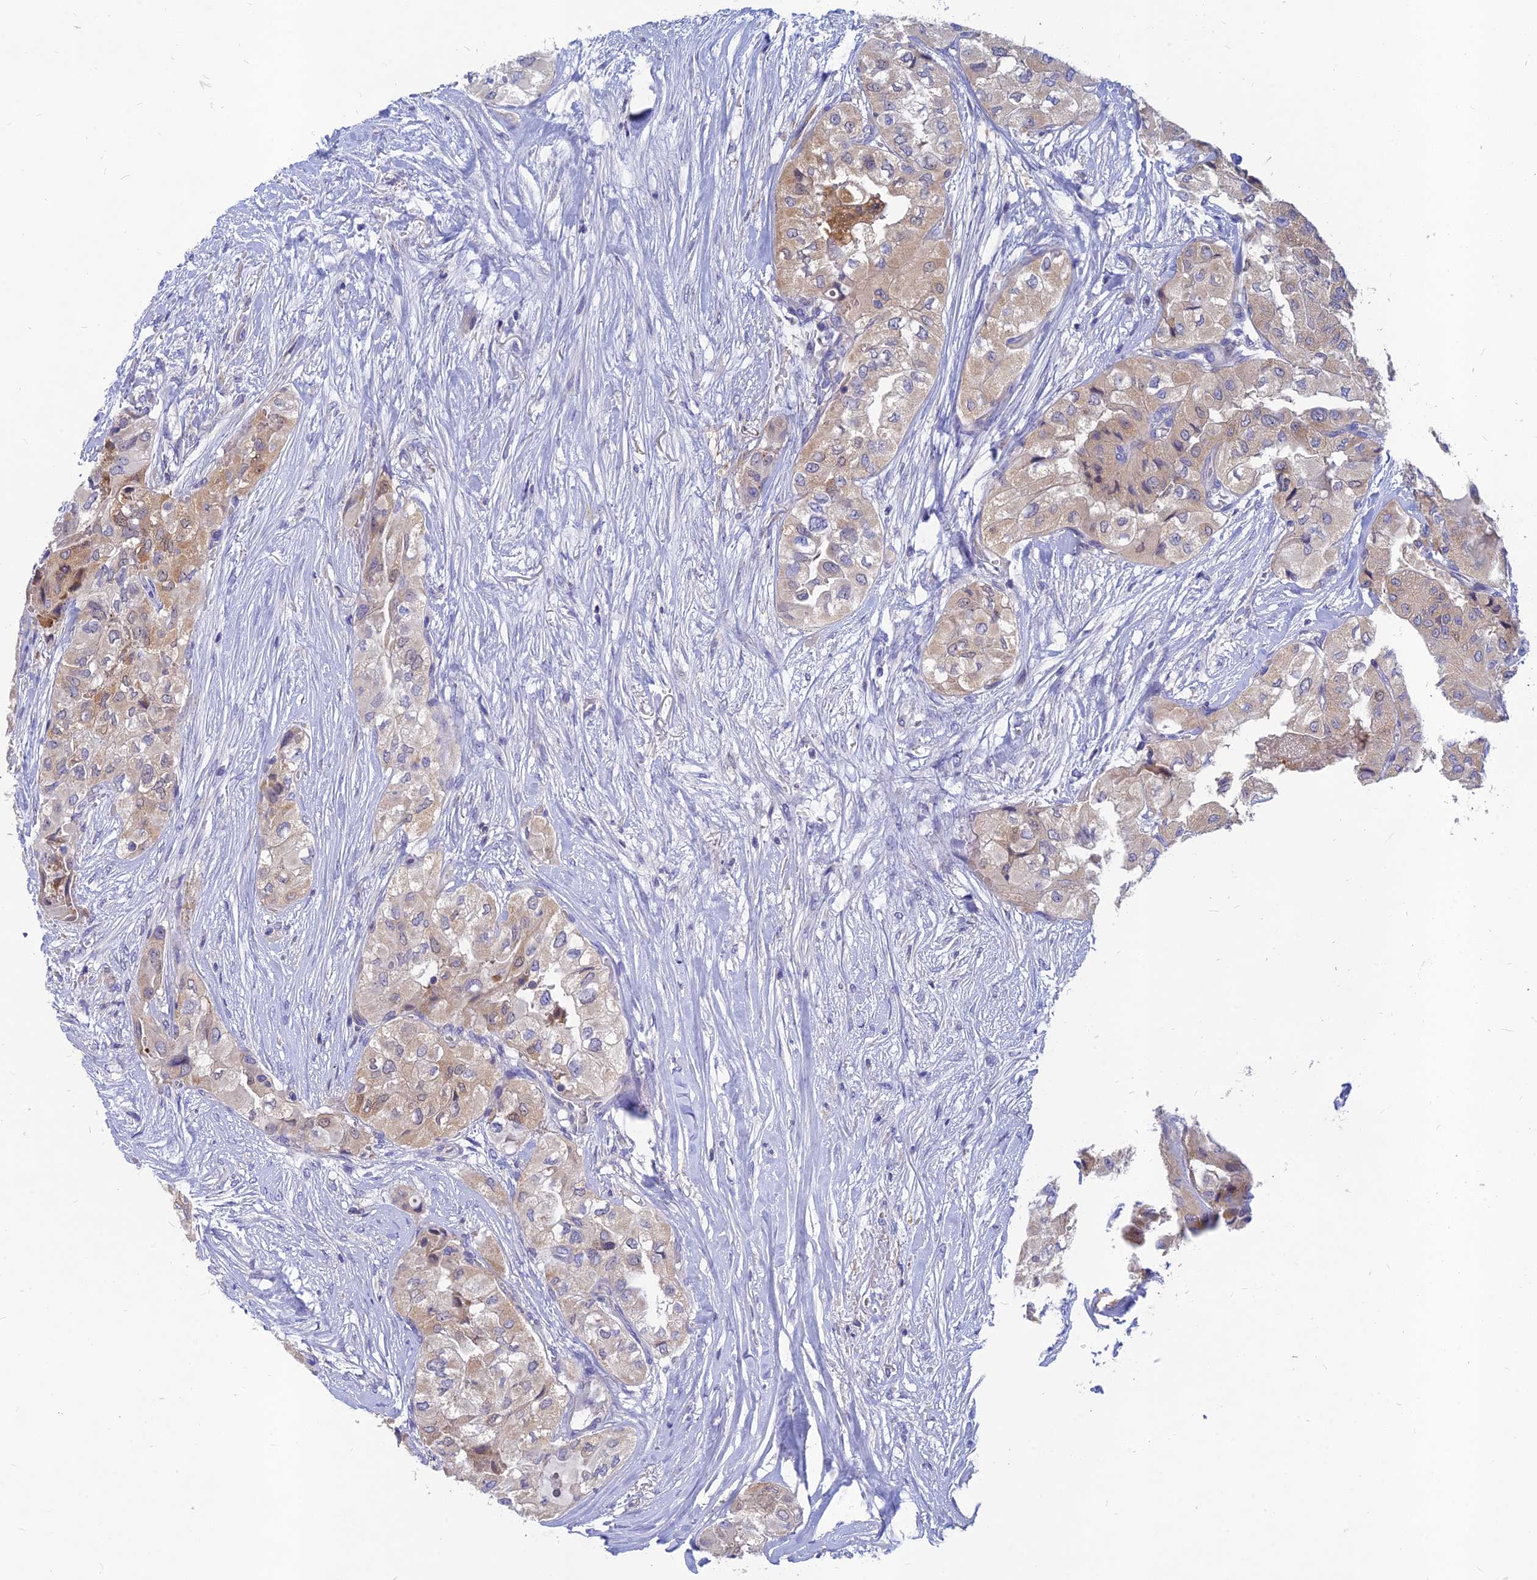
{"staining": {"intensity": "weak", "quantity": ">75%", "location": "cytoplasmic/membranous"}, "tissue": "thyroid cancer", "cell_type": "Tumor cells", "image_type": "cancer", "snomed": [{"axis": "morphology", "description": "Papillary adenocarcinoma, NOS"}, {"axis": "topography", "description": "Thyroid gland"}], "caption": "Tumor cells demonstrate low levels of weak cytoplasmic/membranous positivity in approximately >75% of cells in human thyroid cancer (papillary adenocarcinoma).", "gene": "CACNA1B", "patient": {"sex": "female", "age": 59}}